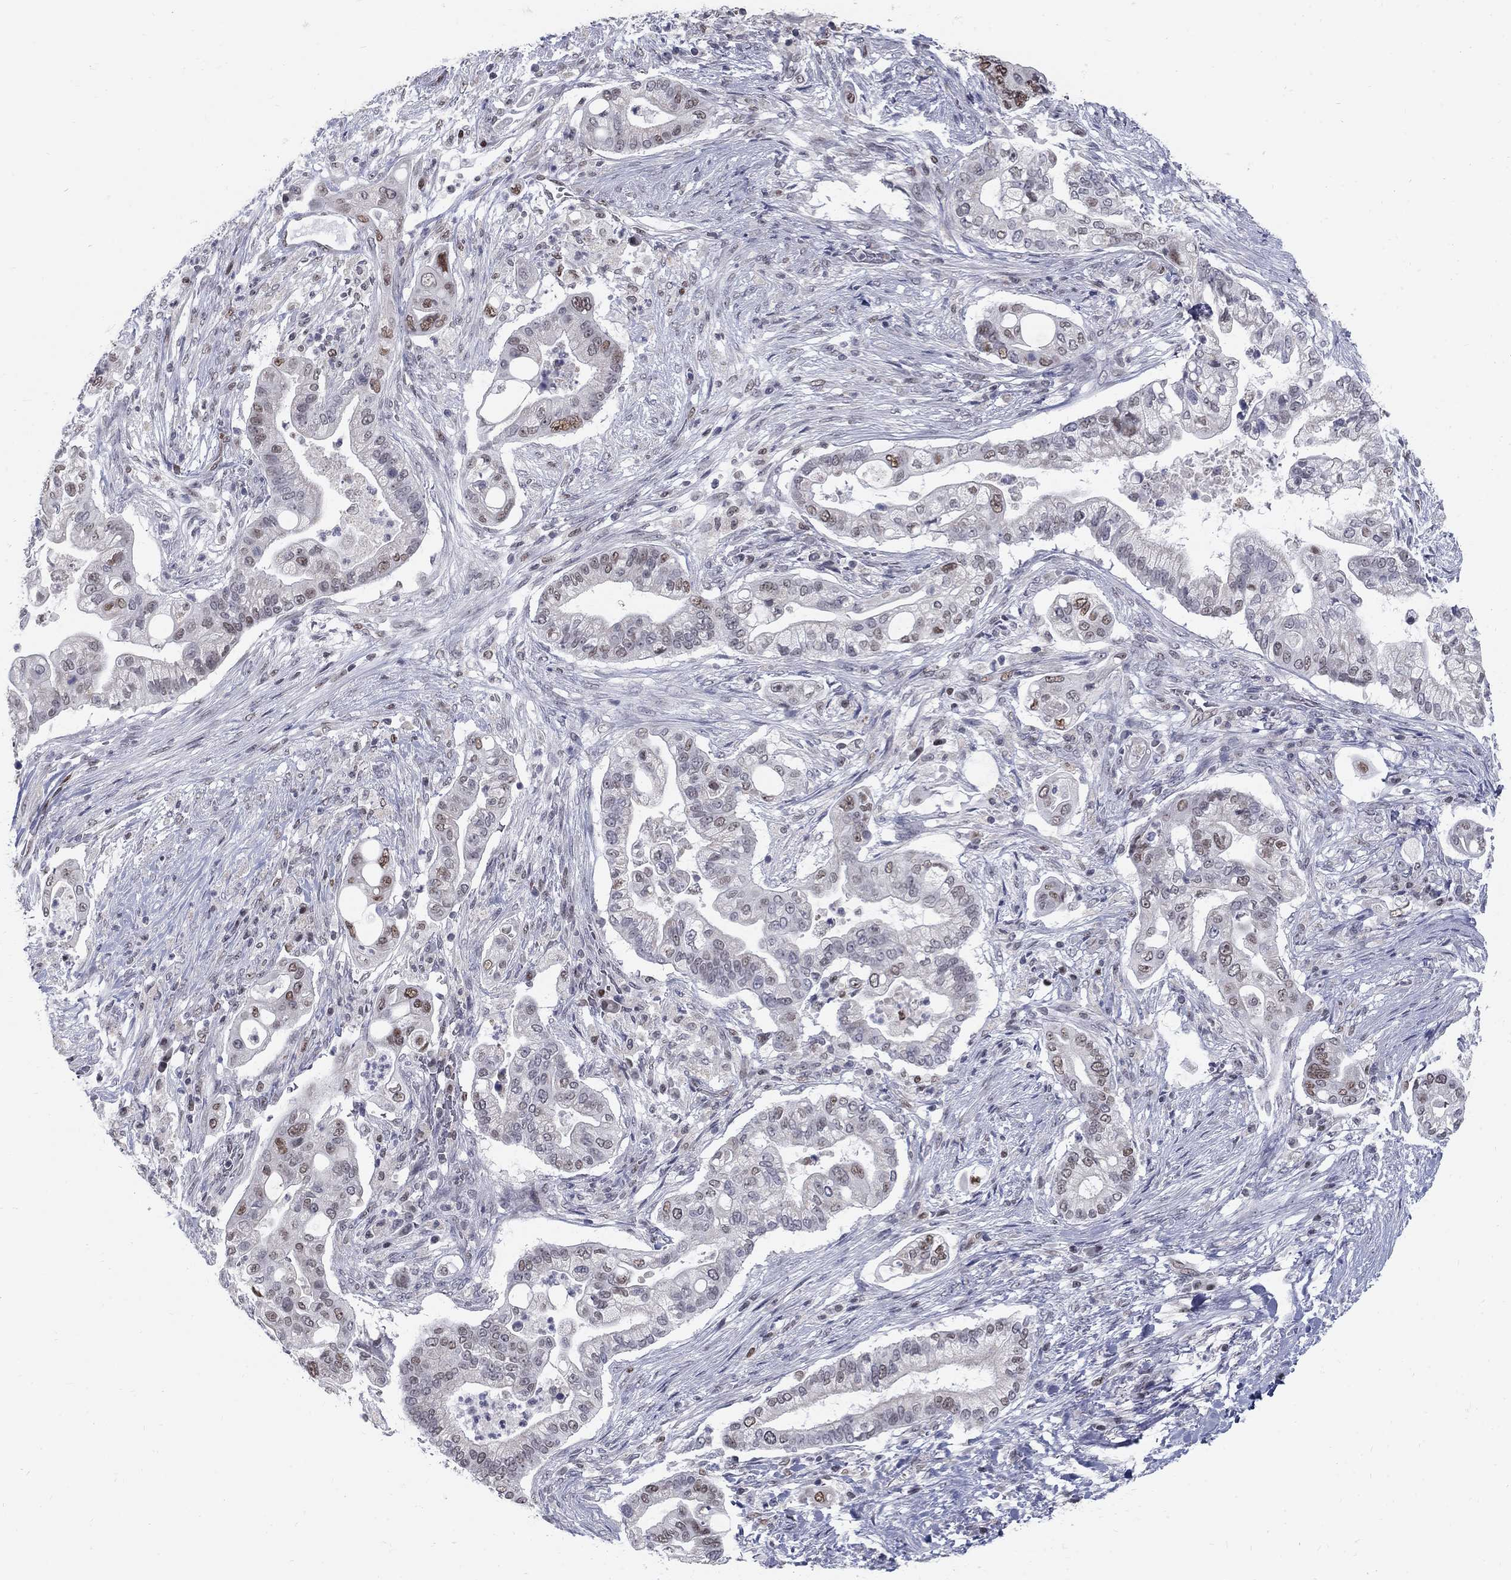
{"staining": {"intensity": "strong", "quantity": "<25%", "location": "nuclear"}, "tissue": "pancreatic cancer", "cell_type": "Tumor cells", "image_type": "cancer", "snomed": [{"axis": "morphology", "description": "Adenocarcinoma, NOS"}, {"axis": "topography", "description": "Pancreas"}], "caption": "Pancreatic cancer (adenocarcinoma) stained for a protein displays strong nuclear positivity in tumor cells.", "gene": "GCFC2", "patient": {"sex": "female", "age": 69}}